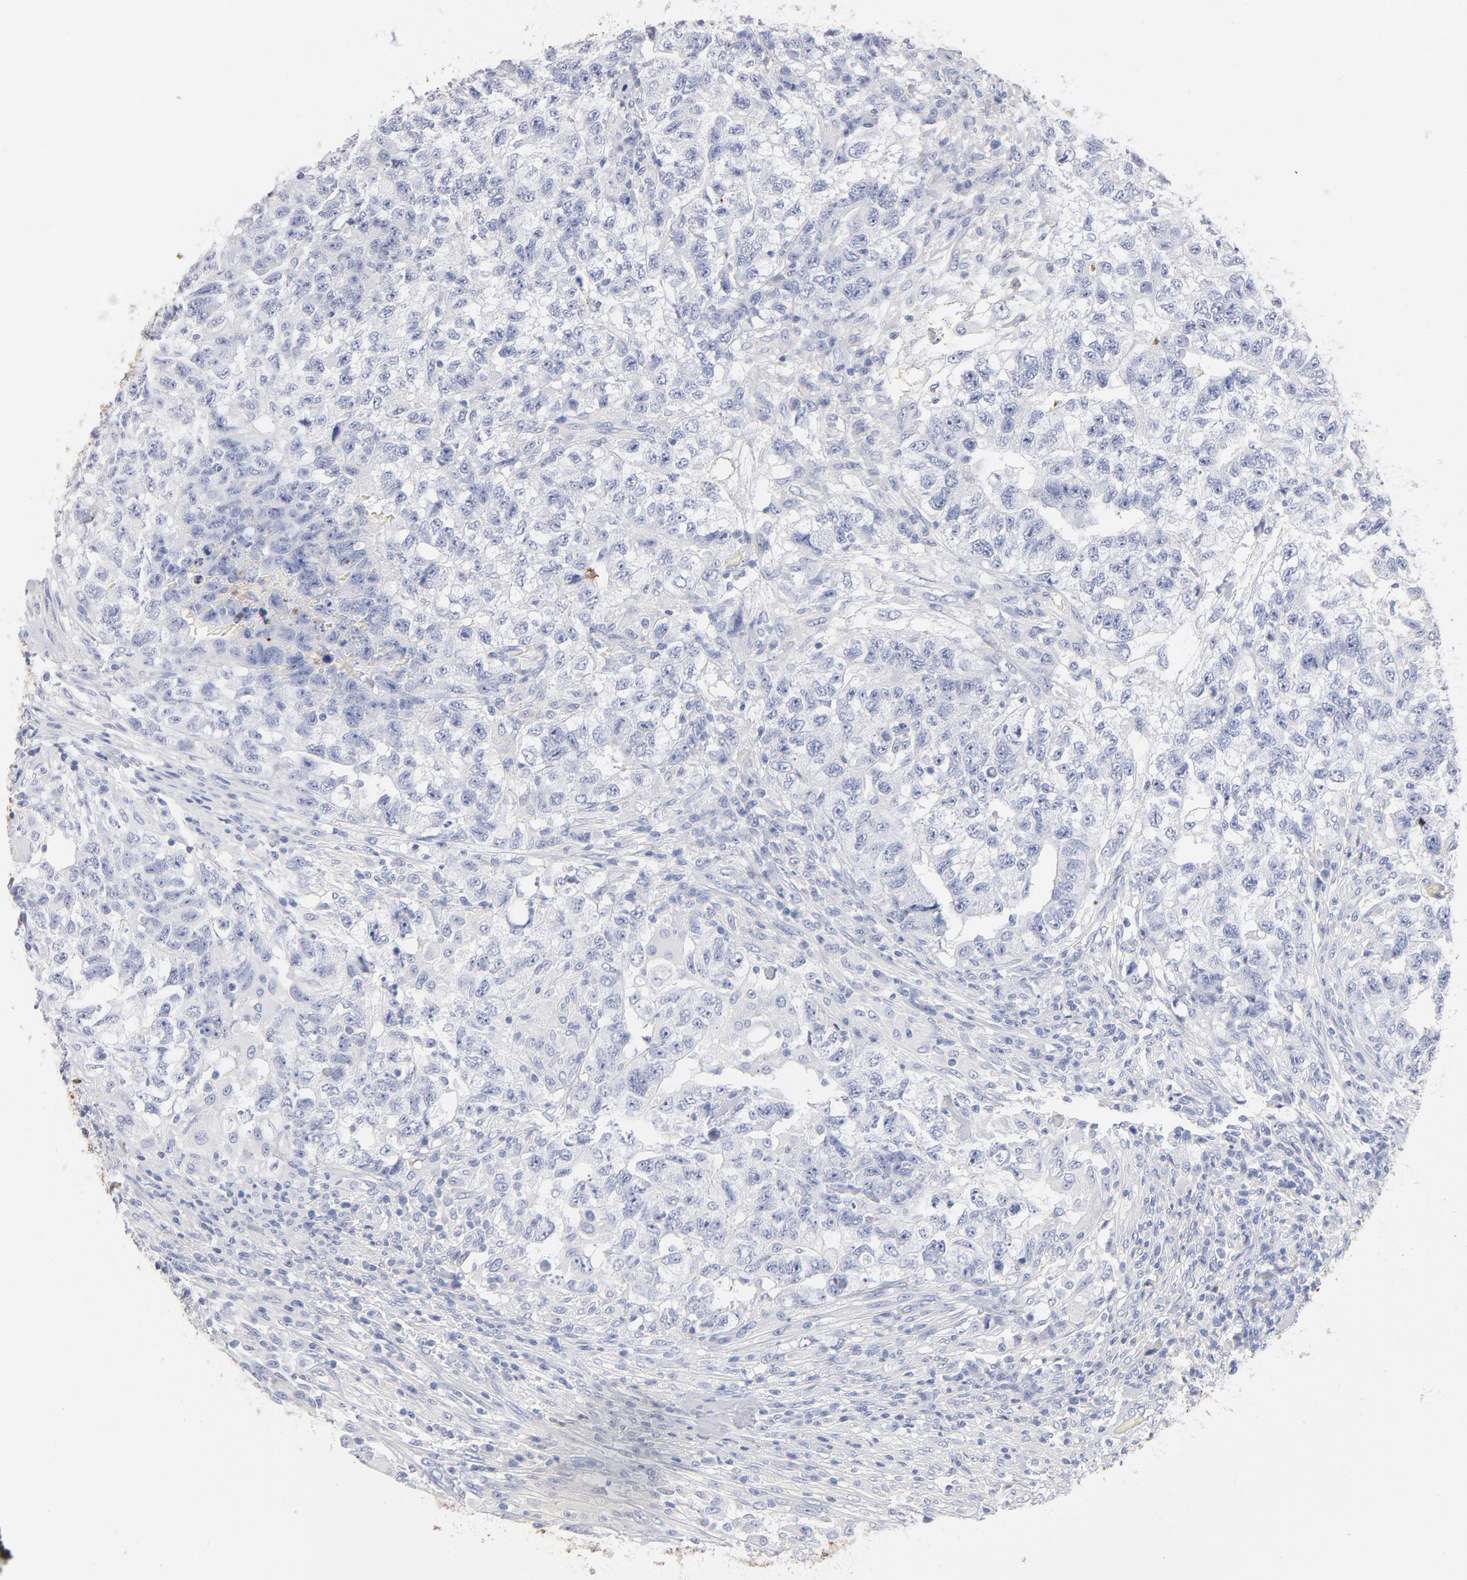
{"staining": {"intensity": "negative", "quantity": "none", "location": "none"}, "tissue": "testis cancer", "cell_type": "Tumor cells", "image_type": "cancer", "snomed": [{"axis": "morphology", "description": "Carcinoma, Embryonal, NOS"}, {"axis": "topography", "description": "Testis"}], "caption": "A micrograph of human testis cancer is negative for staining in tumor cells.", "gene": "C3", "patient": {"sex": "male", "age": 21}}